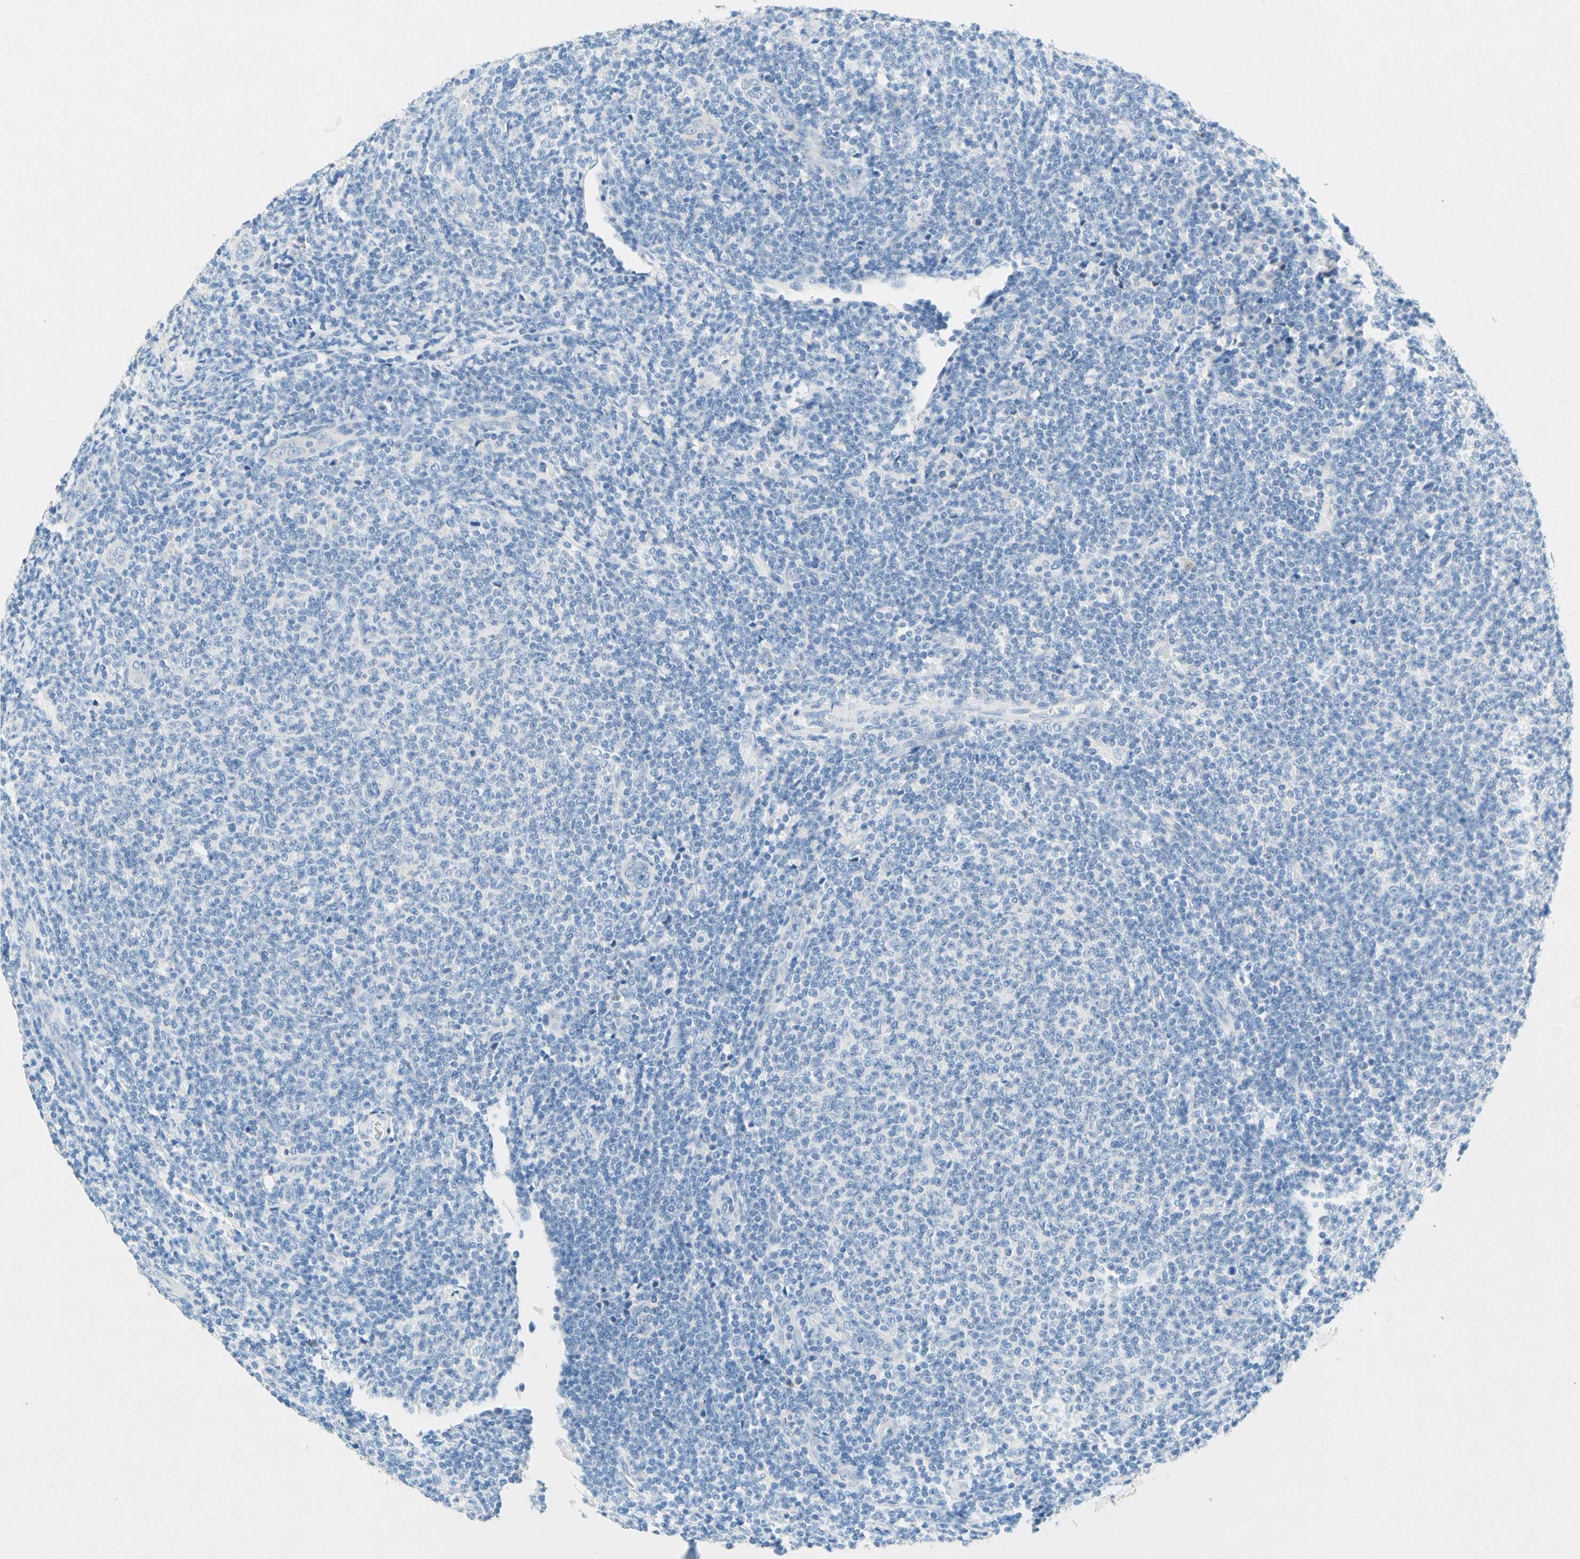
{"staining": {"intensity": "negative", "quantity": "none", "location": "none"}, "tissue": "lymphoma", "cell_type": "Tumor cells", "image_type": "cancer", "snomed": [{"axis": "morphology", "description": "Malignant lymphoma, non-Hodgkin's type, Low grade"}, {"axis": "topography", "description": "Lymph node"}], "caption": "A photomicrograph of human lymphoma is negative for staining in tumor cells.", "gene": "SLC46A1", "patient": {"sex": "male", "age": 66}}